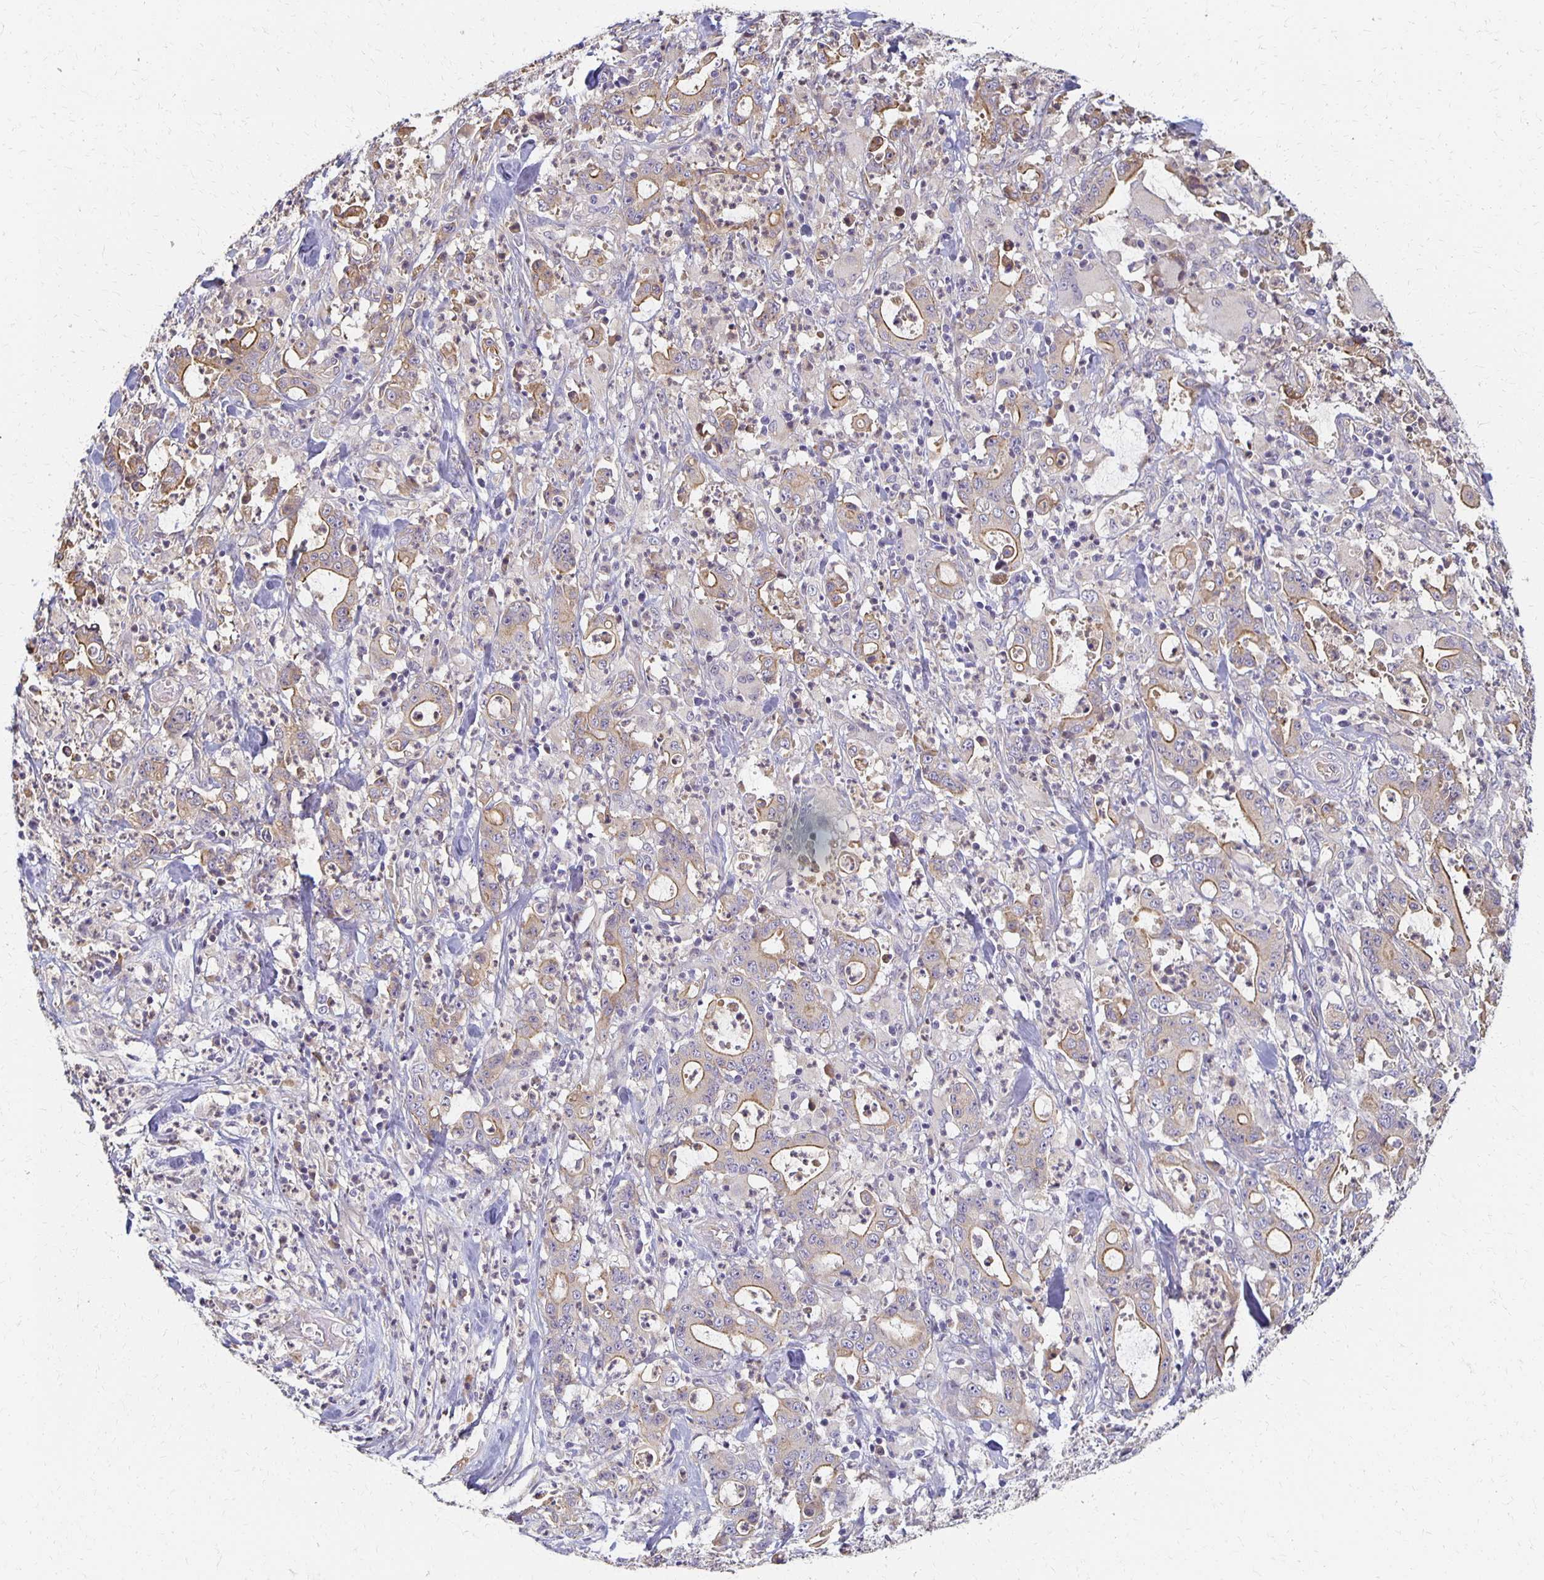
{"staining": {"intensity": "weak", "quantity": "25%-75%", "location": "cytoplasmic/membranous"}, "tissue": "stomach cancer", "cell_type": "Tumor cells", "image_type": "cancer", "snomed": [{"axis": "morphology", "description": "Adenocarcinoma, NOS"}, {"axis": "topography", "description": "Stomach, upper"}], "caption": "Stomach cancer (adenocarcinoma) stained for a protein exhibits weak cytoplasmic/membranous positivity in tumor cells.", "gene": "SORL1", "patient": {"sex": "male", "age": 68}}